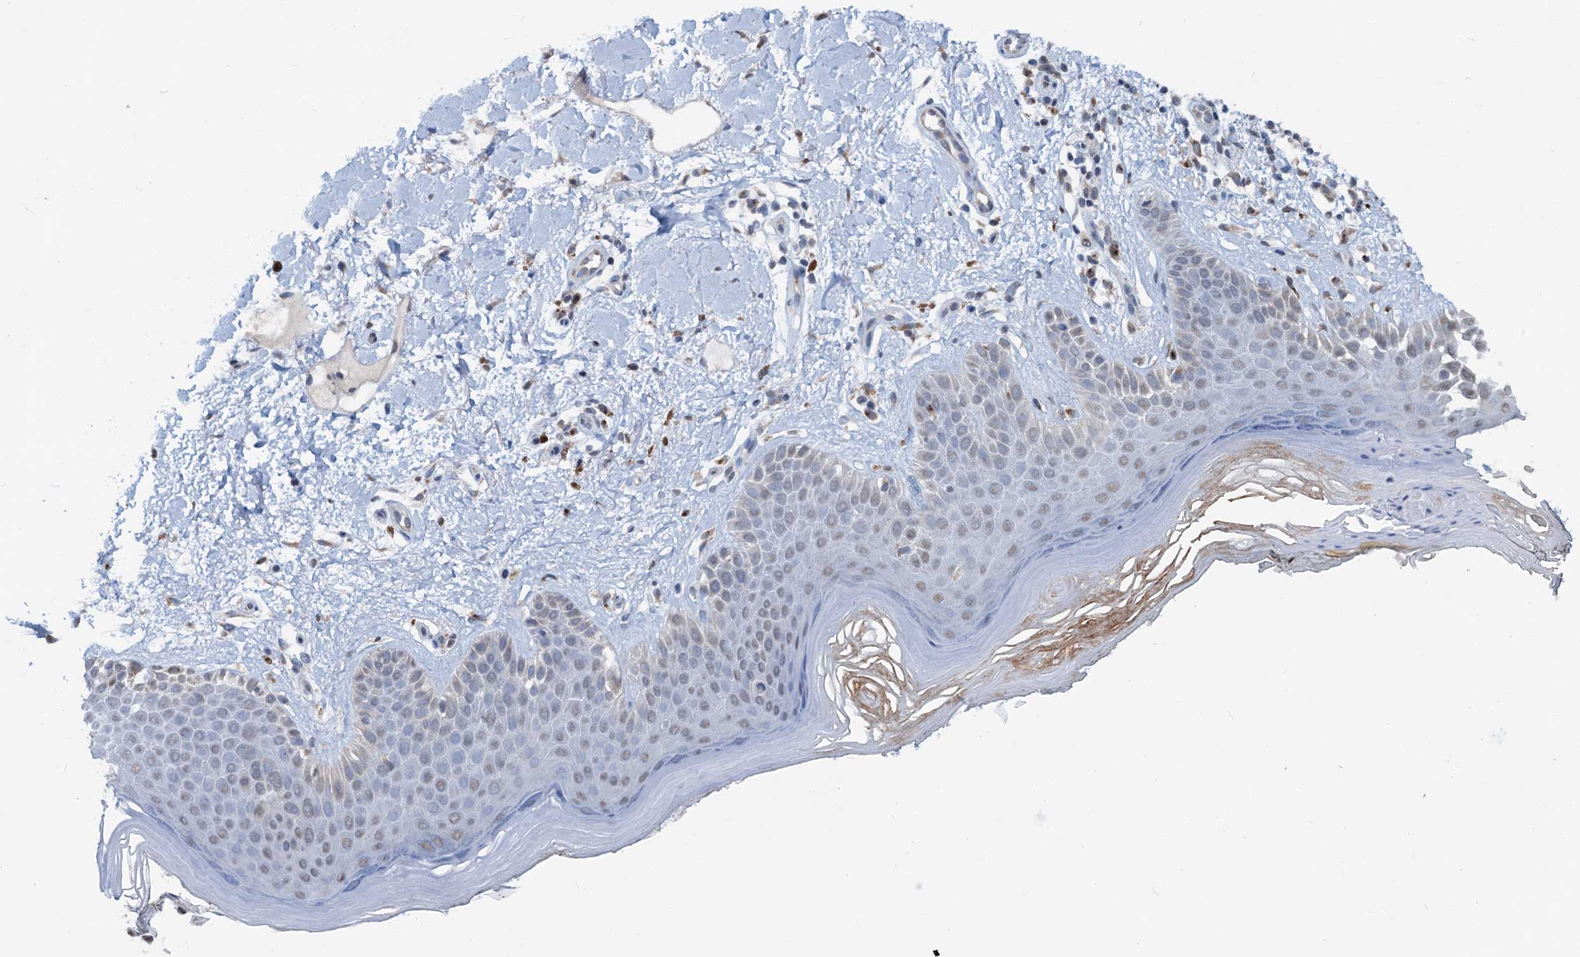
{"staining": {"intensity": "moderate", "quantity": ">75%", "location": "cytoplasmic/membranous"}, "tissue": "skin", "cell_type": "Fibroblasts", "image_type": "normal", "snomed": [{"axis": "morphology", "description": "Normal tissue, NOS"}, {"axis": "topography", "description": "Skin"}], "caption": "This image reveals immunohistochemistry (IHC) staining of unremarkable skin, with medium moderate cytoplasmic/membranous staining in approximately >75% of fibroblasts.", "gene": "SHLD1", "patient": {"sex": "female", "age": 64}}